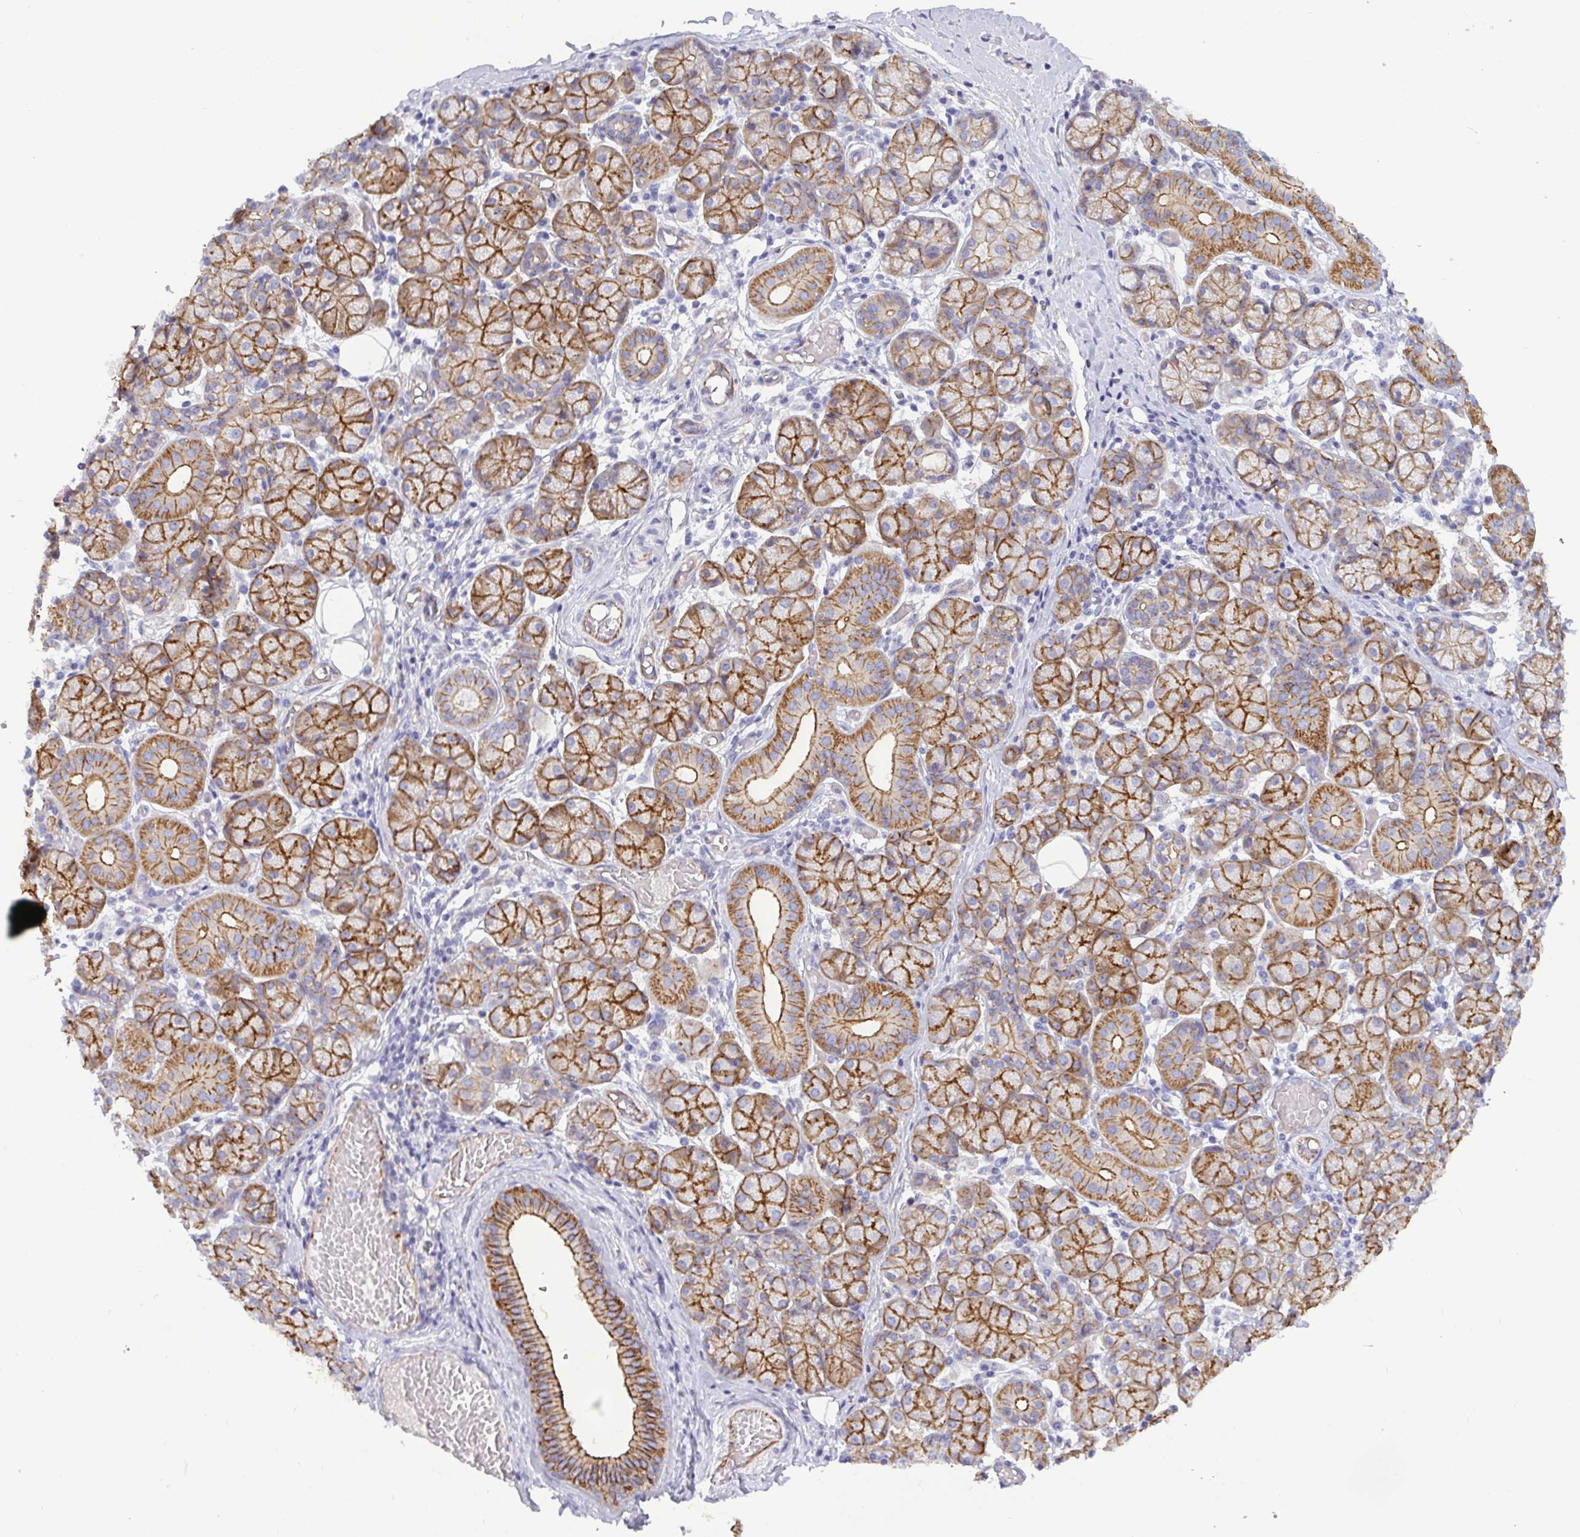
{"staining": {"intensity": "strong", "quantity": ">75%", "location": "cytoplasmic/membranous"}, "tissue": "salivary gland", "cell_type": "Glandular cells", "image_type": "normal", "snomed": [{"axis": "morphology", "description": "Normal tissue, NOS"}, {"axis": "topography", "description": "Salivary gland"}], "caption": "A brown stain labels strong cytoplasmic/membranous staining of a protein in glandular cells of unremarkable human salivary gland. The protein of interest is shown in brown color, while the nuclei are stained blue.", "gene": "LIMA1", "patient": {"sex": "female", "age": 24}}